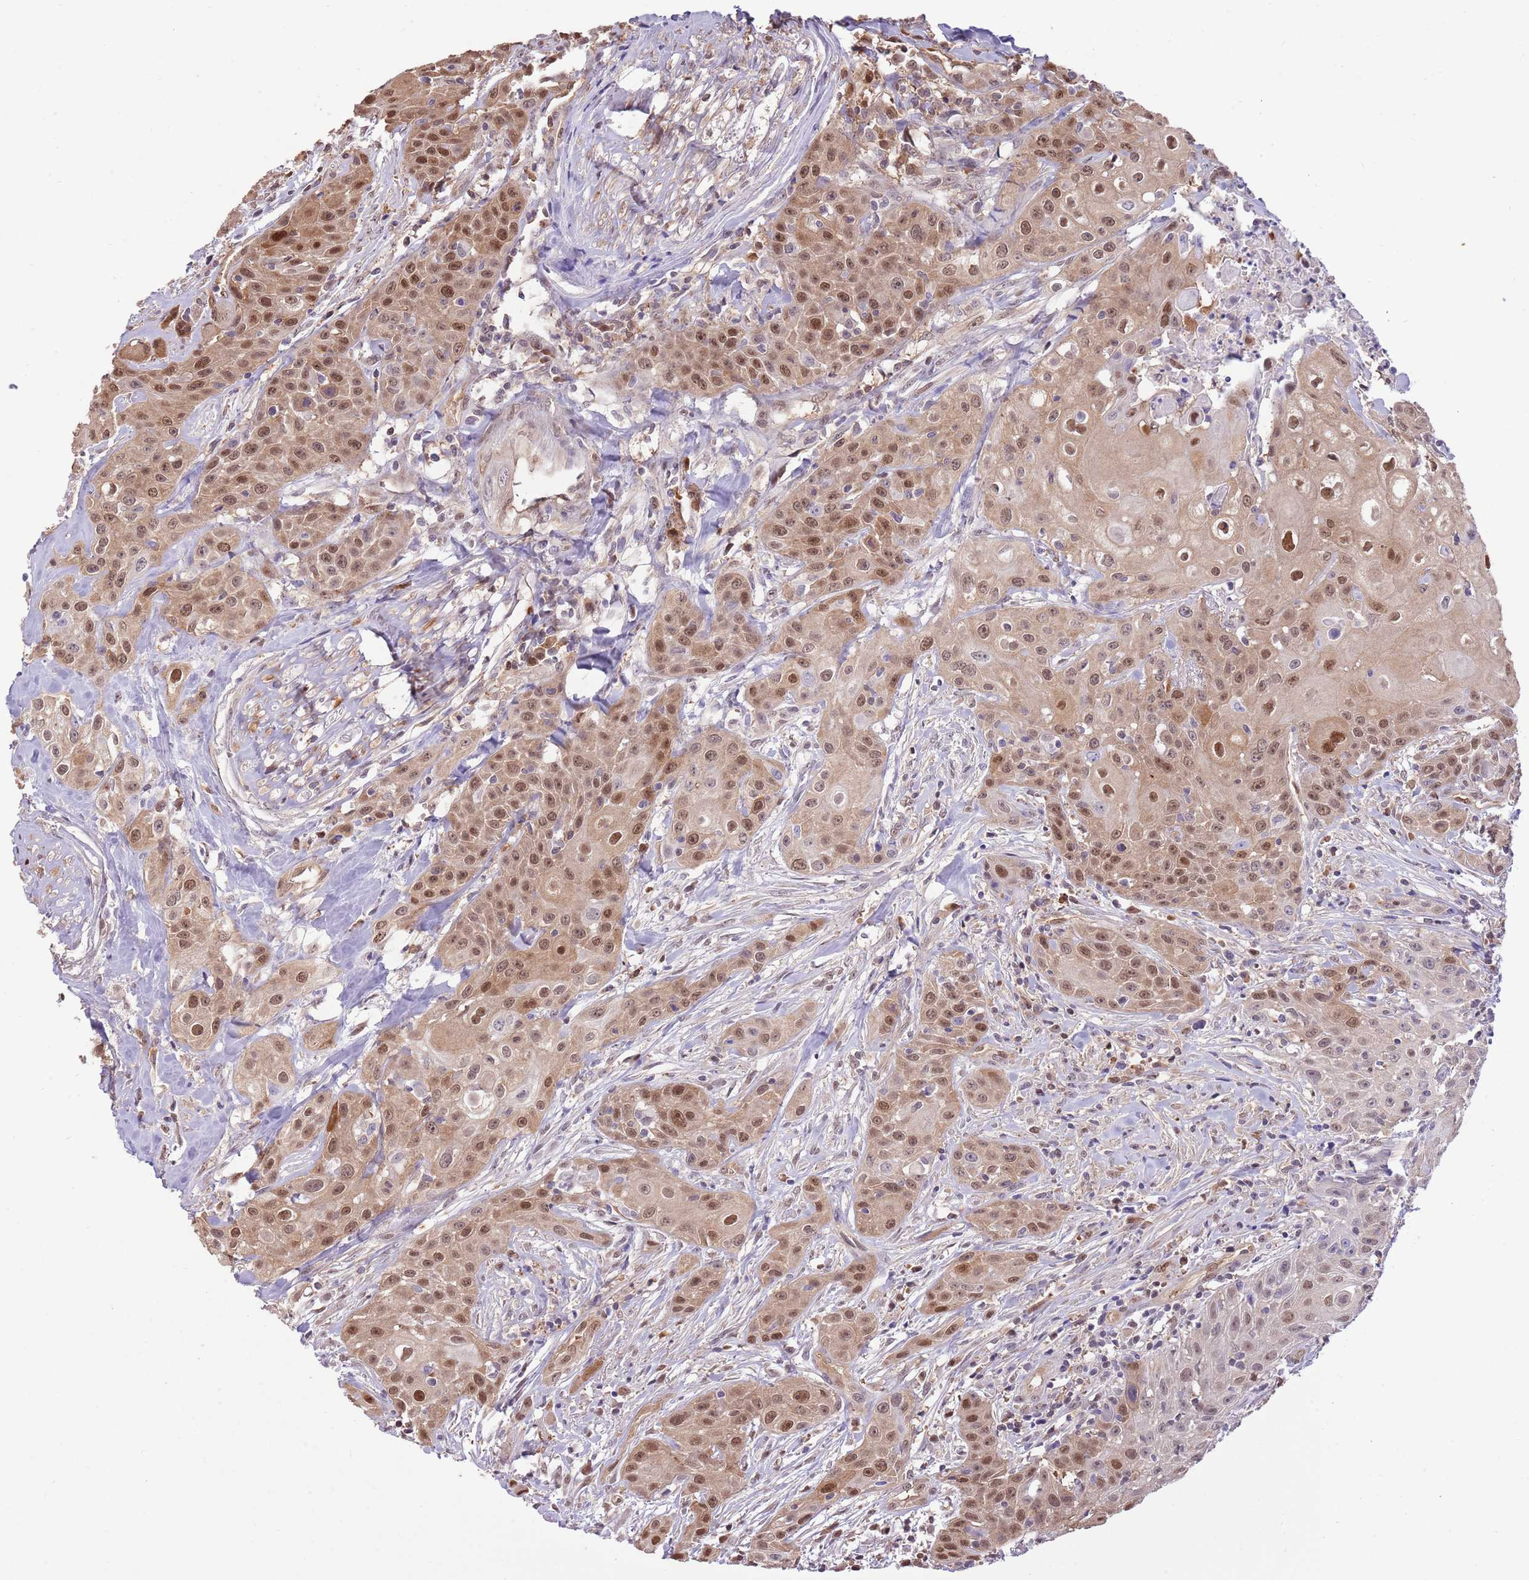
{"staining": {"intensity": "moderate", "quantity": ">75%", "location": "nuclear"}, "tissue": "head and neck cancer", "cell_type": "Tumor cells", "image_type": "cancer", "snomed": [{"axis": "morphology", "description": "Squamous cell carcinoma, NOS"}, {"axis": "topography", "description": "Oral tissue"}, {"axis": "topography", "description": "Head-Neck"}], "caption": "Immunohistochemical staining of head and neck cancer (squamous cell carcinoma) shows moderate nuclear protein positivity in approximately >75% of tumor cells.", "gene": "NSFL1C", "patient": {"sex": "female", "age": 82}}